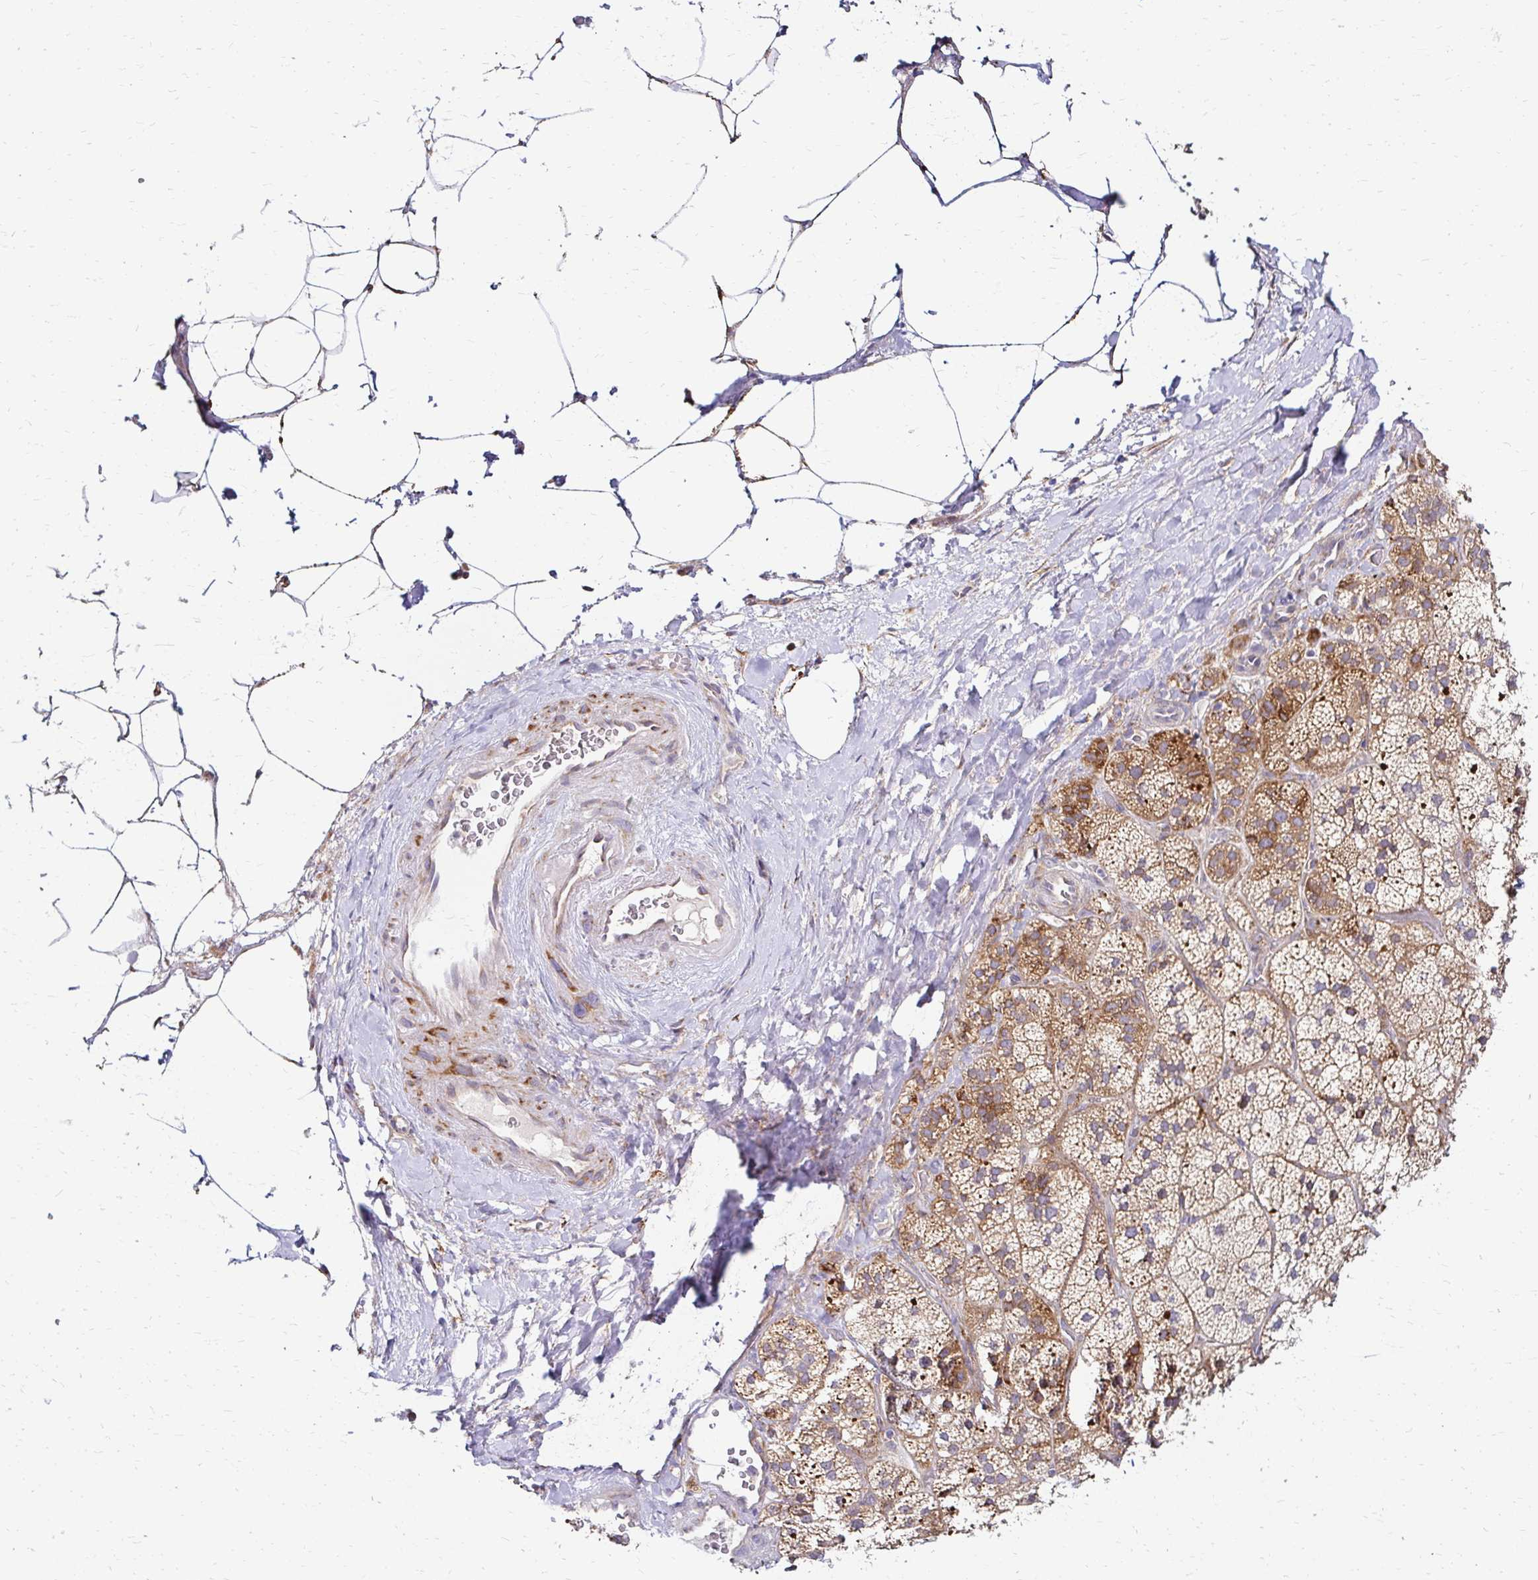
{"staining": {"intensity": "moderate", "quantity": ">75%", "location": "cytoplasmic/membranous"}, "tissue": "adrenal gland", "cell_type": "Glandular cells", "image_type": "normal", "snomed": [{"axis": "morphology", "description": "Normal tissue, NOS"}, {"axis": "topography", "description": "Adrenal gland"}], "caption": "Immunohistochemical staining of normal adrenal gland displays moderate cytoplasmic/membranous protein staining in about >75% of glandular cells.", "gene": "IDUA", "patient": {"sex": "male", "age": 57}}